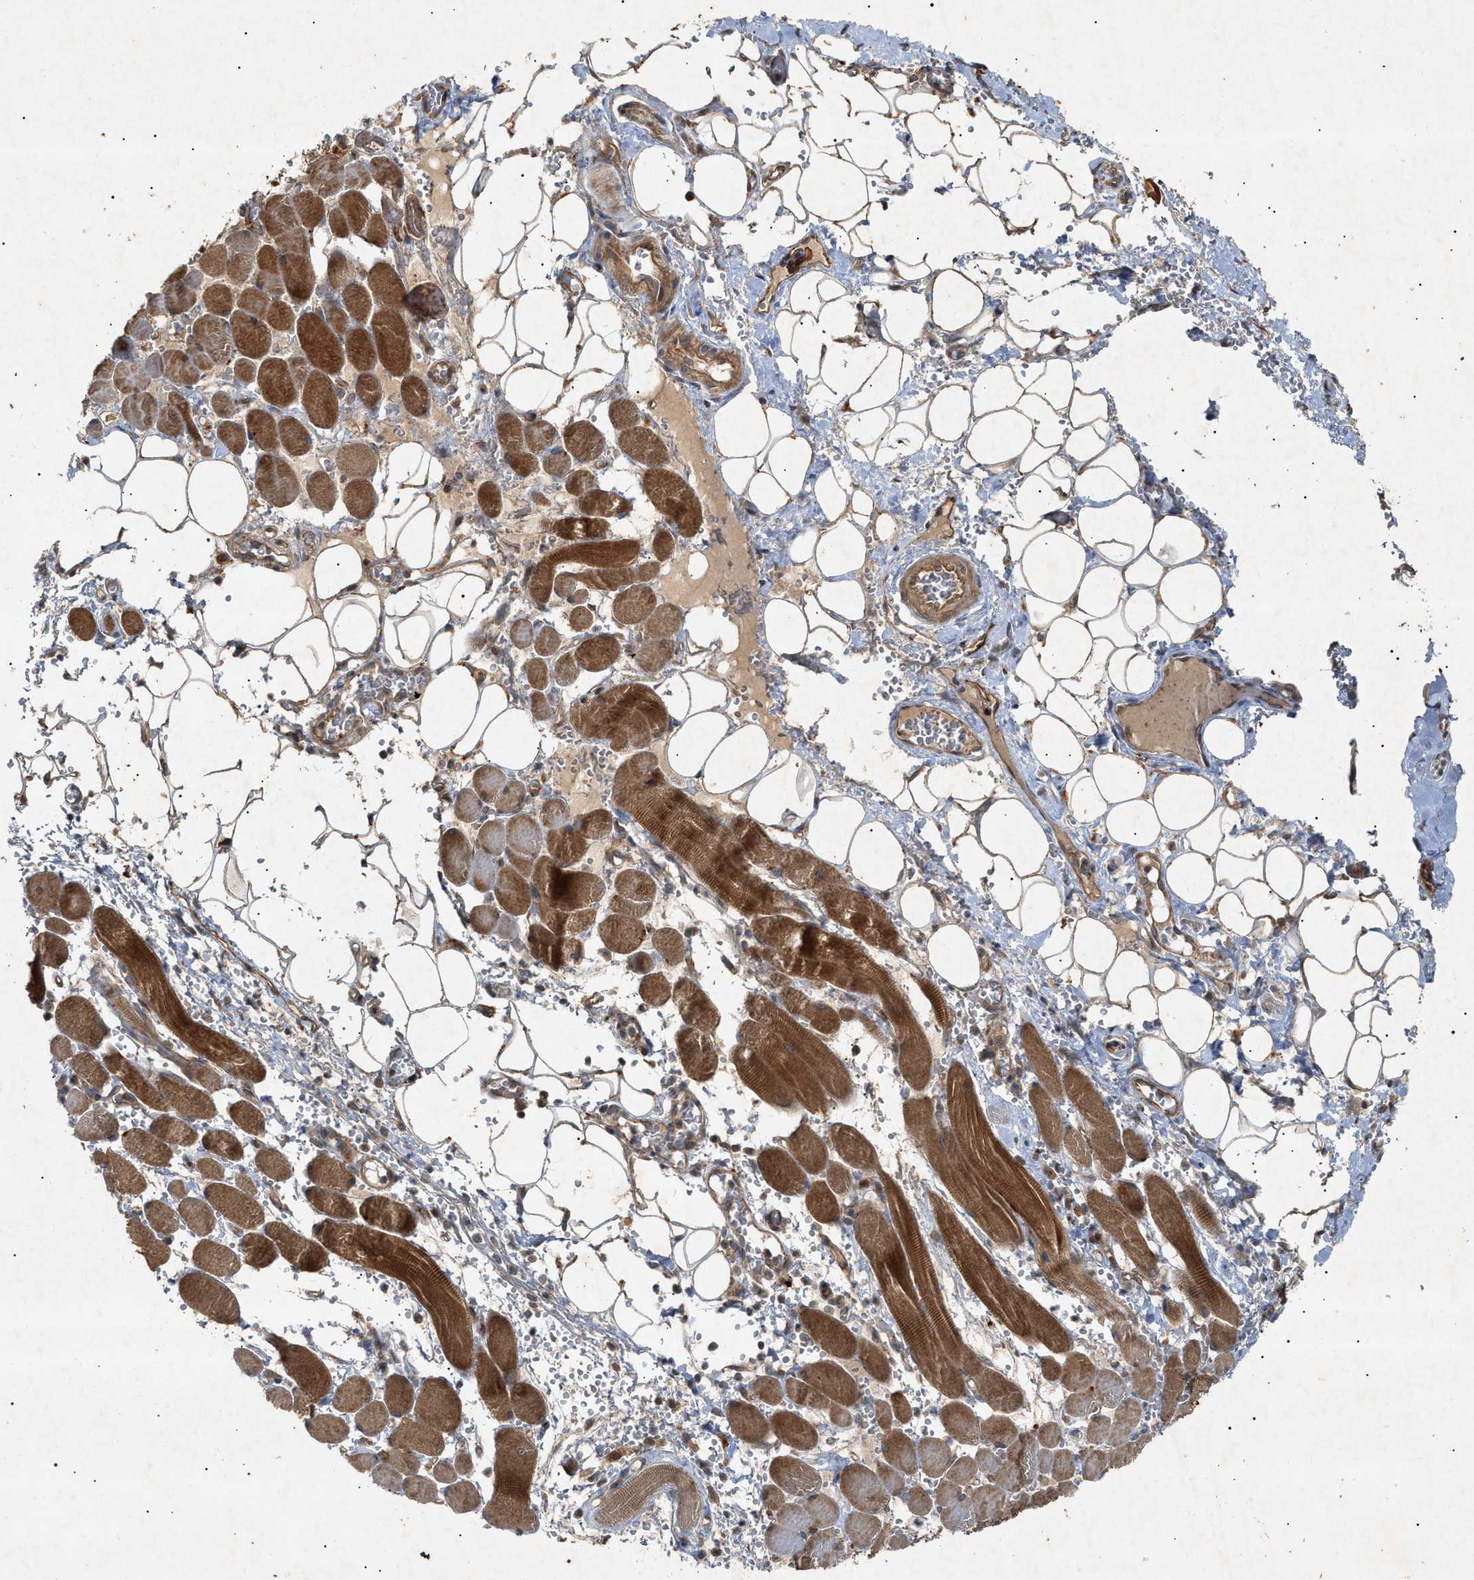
{"staining": {"intensity": "strong", "quantity": ">75%", "location": "cytoplasmic/membranous"}, "tissue": "adipose tissue", "cell_type": "Adipocytes", "image_type": "normal", "snomed": [{"axis": "morphology", "description": "Squamous cell carcinoma, NOS"}, {"axis": "topography", "description": "Oral tissue"}, {"axis": "topography", "description": "Head-Neck"}], "caption": "Approximately >75% of adipocytes in normal human adipose tissue demonstrate strong cytoplasmic/membranous protein staining as visualized by brown immunohistochemical staining.", "gene": "MTCH1", "patient": {"sex": "female", "age": 50}}